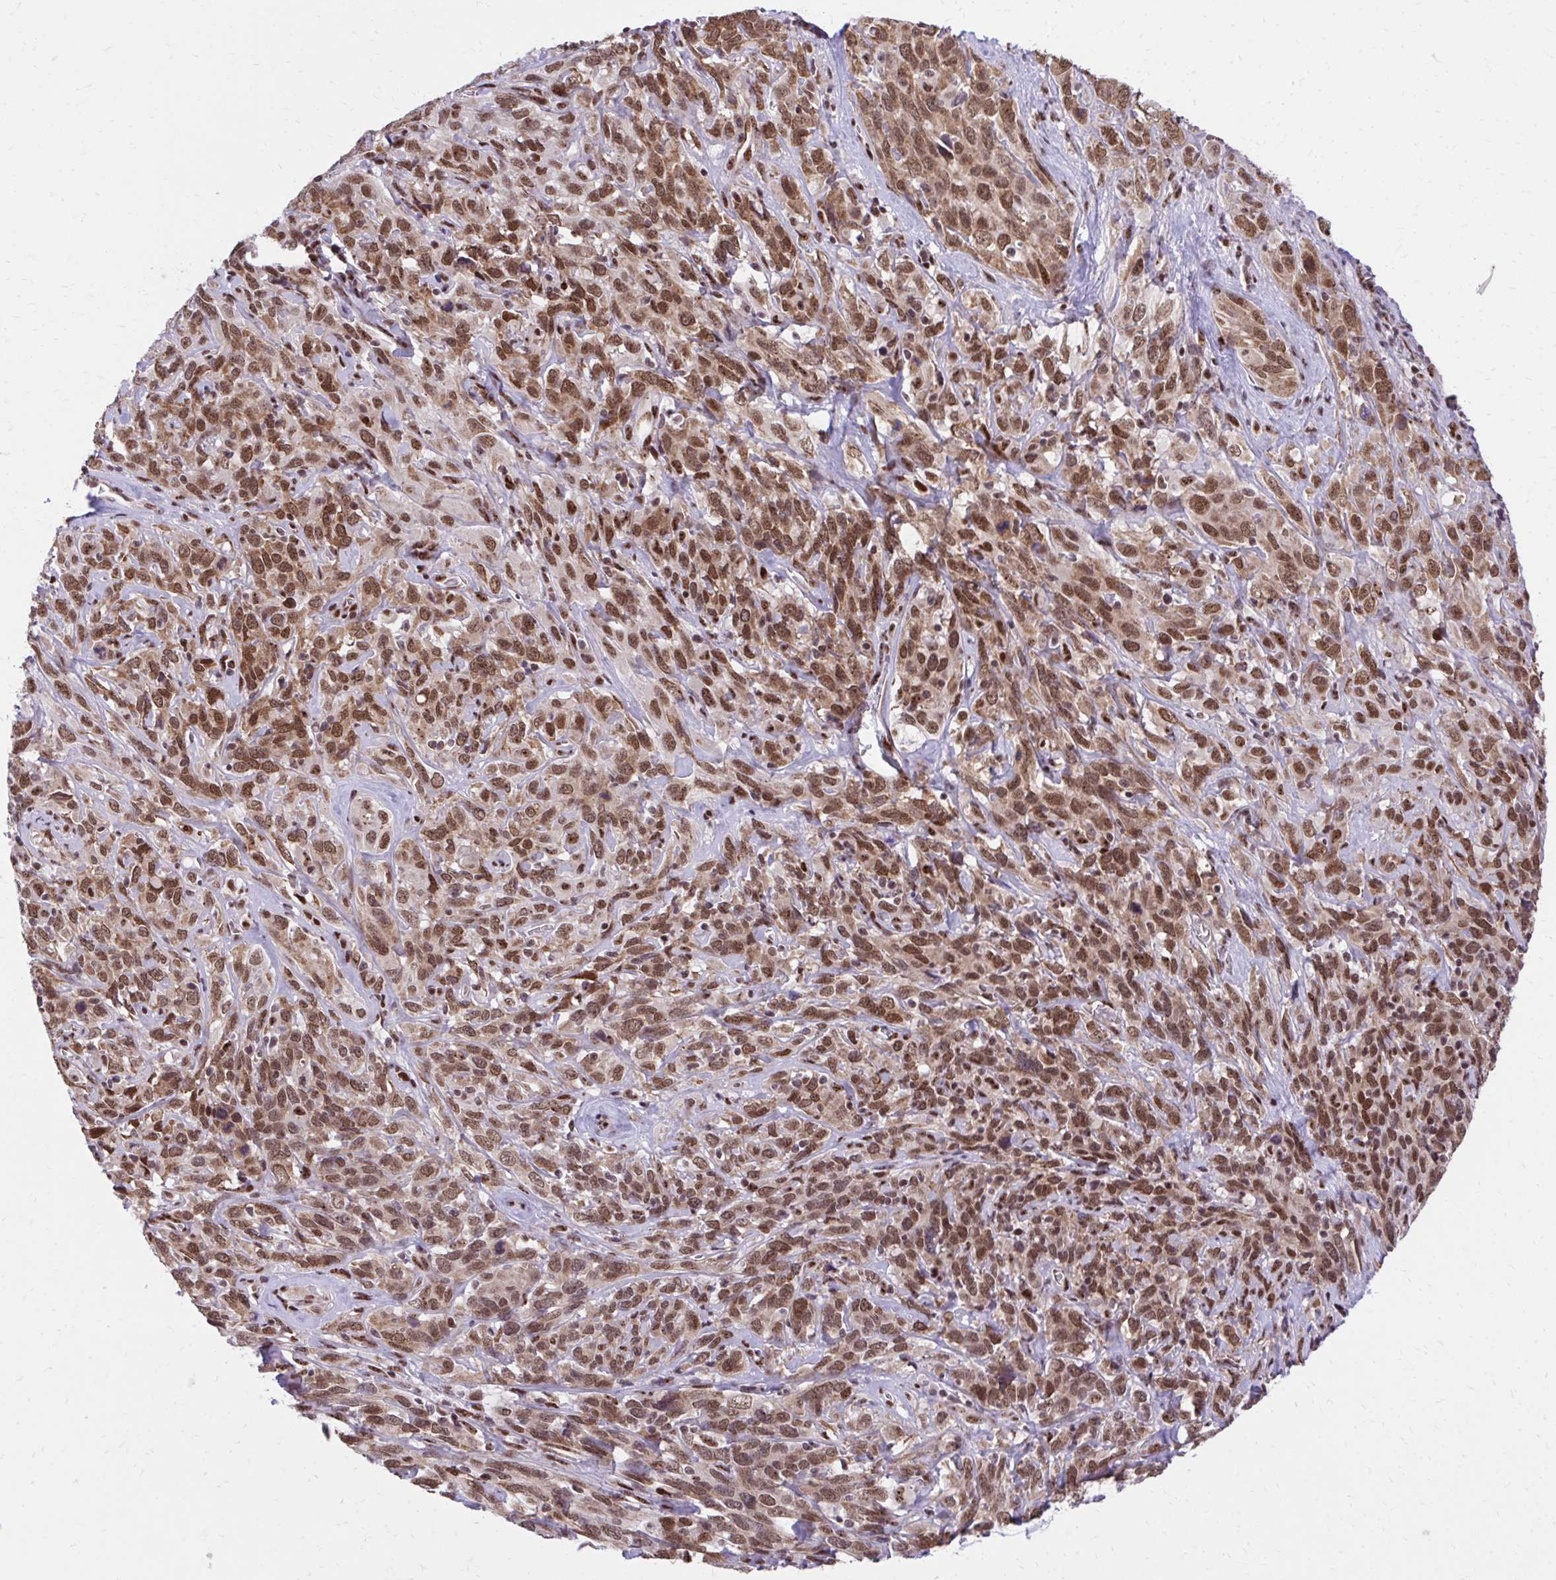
{"staining": {"intensity": "moderate", "quantity": ">75%", "location": "nuclear"}, "tissue": "cervical cancer", "cell_type": "Tumor cells", "image_type": "cancer", "snomed": [{"axis": "morphology", "description": "Normal tissue, NOS"}, {"axis": "morphology", "description": "Squamous cell carcinoma, NOS"}, {"axis": "topography", "description": "Cervix"}], "caption": "IHC of human squamous cell carcinoma (cervical) demonstrates medium levels of moderate nuclear positivity in approximately >75% of tumor cells.", "gene": "HOXA4", "patient": {"sex": "female", "age": 51}}